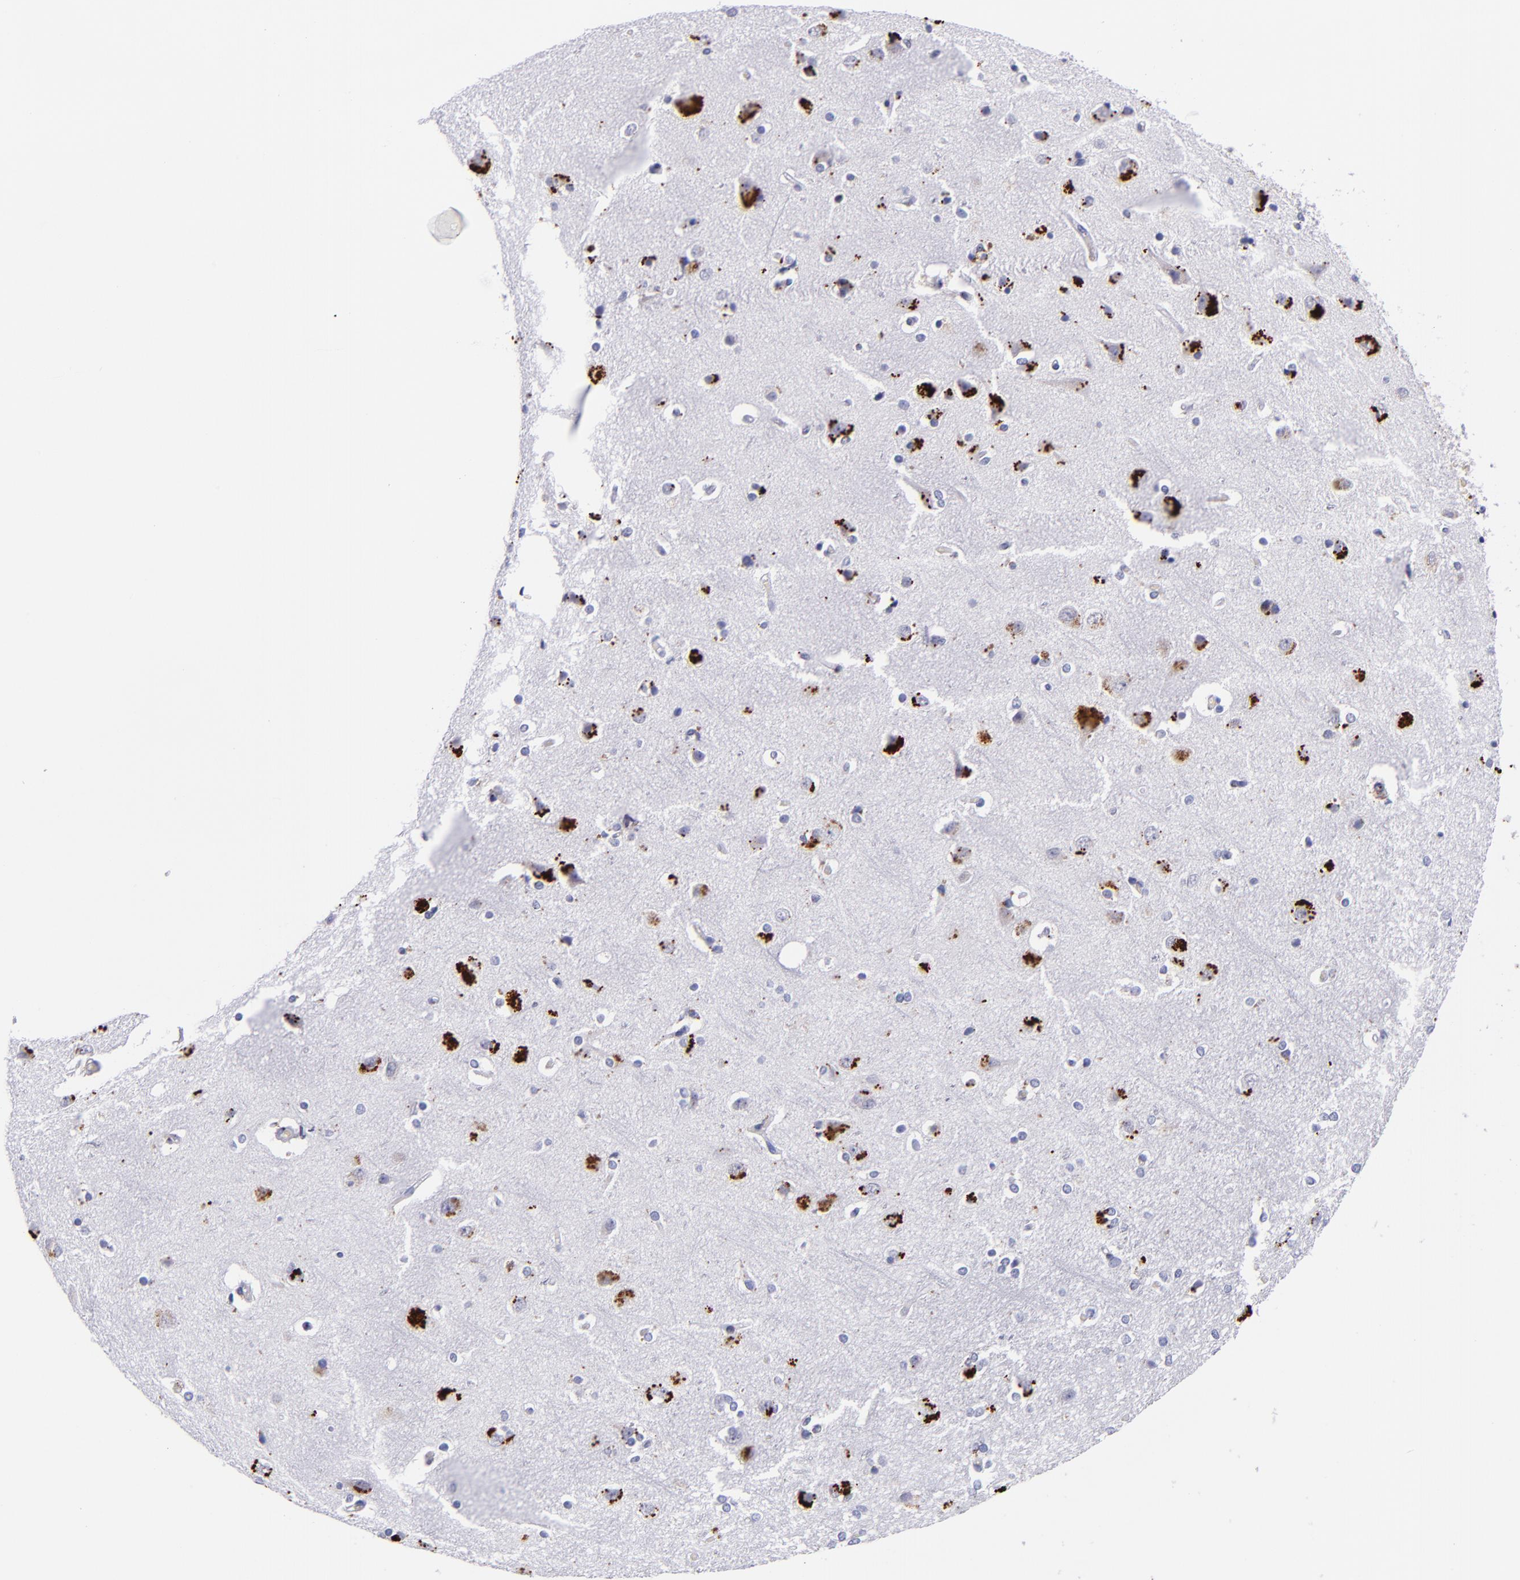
{"staining": {"intensity": "negative", "quantity": "none", "location": "none"}, "tissue": "cerebral cortex", "cell_type": "Endothelial cells", "image_type": "normal", "snomed": [{"axis": "morphology", "description": "Normal tissue, NOS"}, {"axis": "topography", "description": "Cerebral cortex"}], "caption": "Protein analysis of benign cerebral cortex shows no significant positivity in endothelial cells.", "gene": "IVL", "patient": {"sex": "female", "age": 54}}